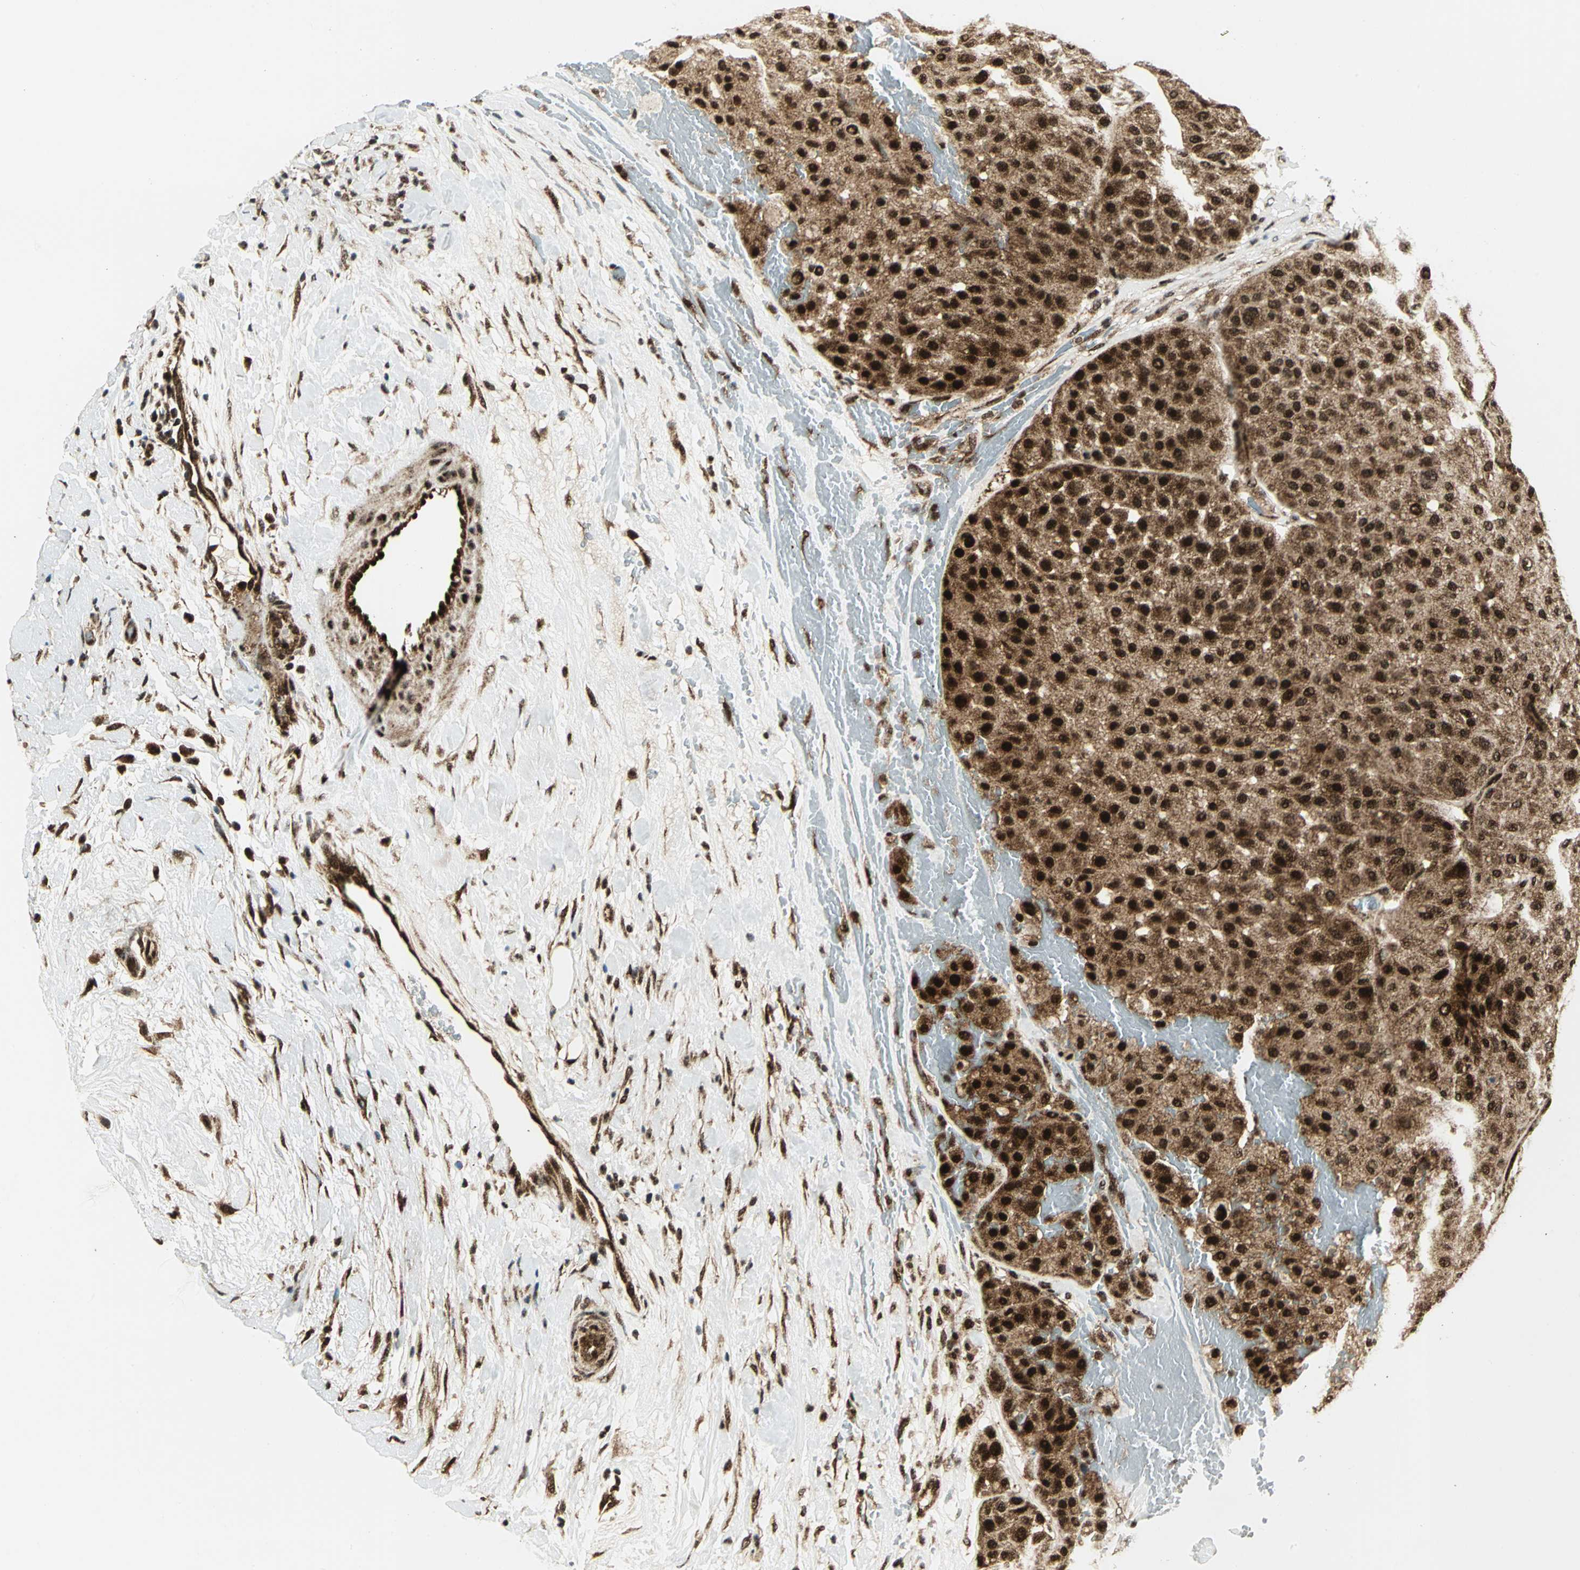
{"staining": {"intensity": "strong", "quantity": ">75%", "location": "cytoplasmic/membranous,nuclear"}, "tissue": "melanoma", "cell_type": "Tumor cells", "image_type": "cancer", "snomed": [{"axis": "morphology", "description": "Normal tissue, NOS"}, {"axis": "morphology", "description": "Malignant melanoma, Metastatic site"}, {"axis": "topography", "description": "Skin"}], "caption": "Protein expression analysis of melanoma displays strong cytoplasmic/membranous and nuclear positivity in about >75% of tumor cells.", "gene": "COPS5", "patient": {"sex": "male", "age": 41}}